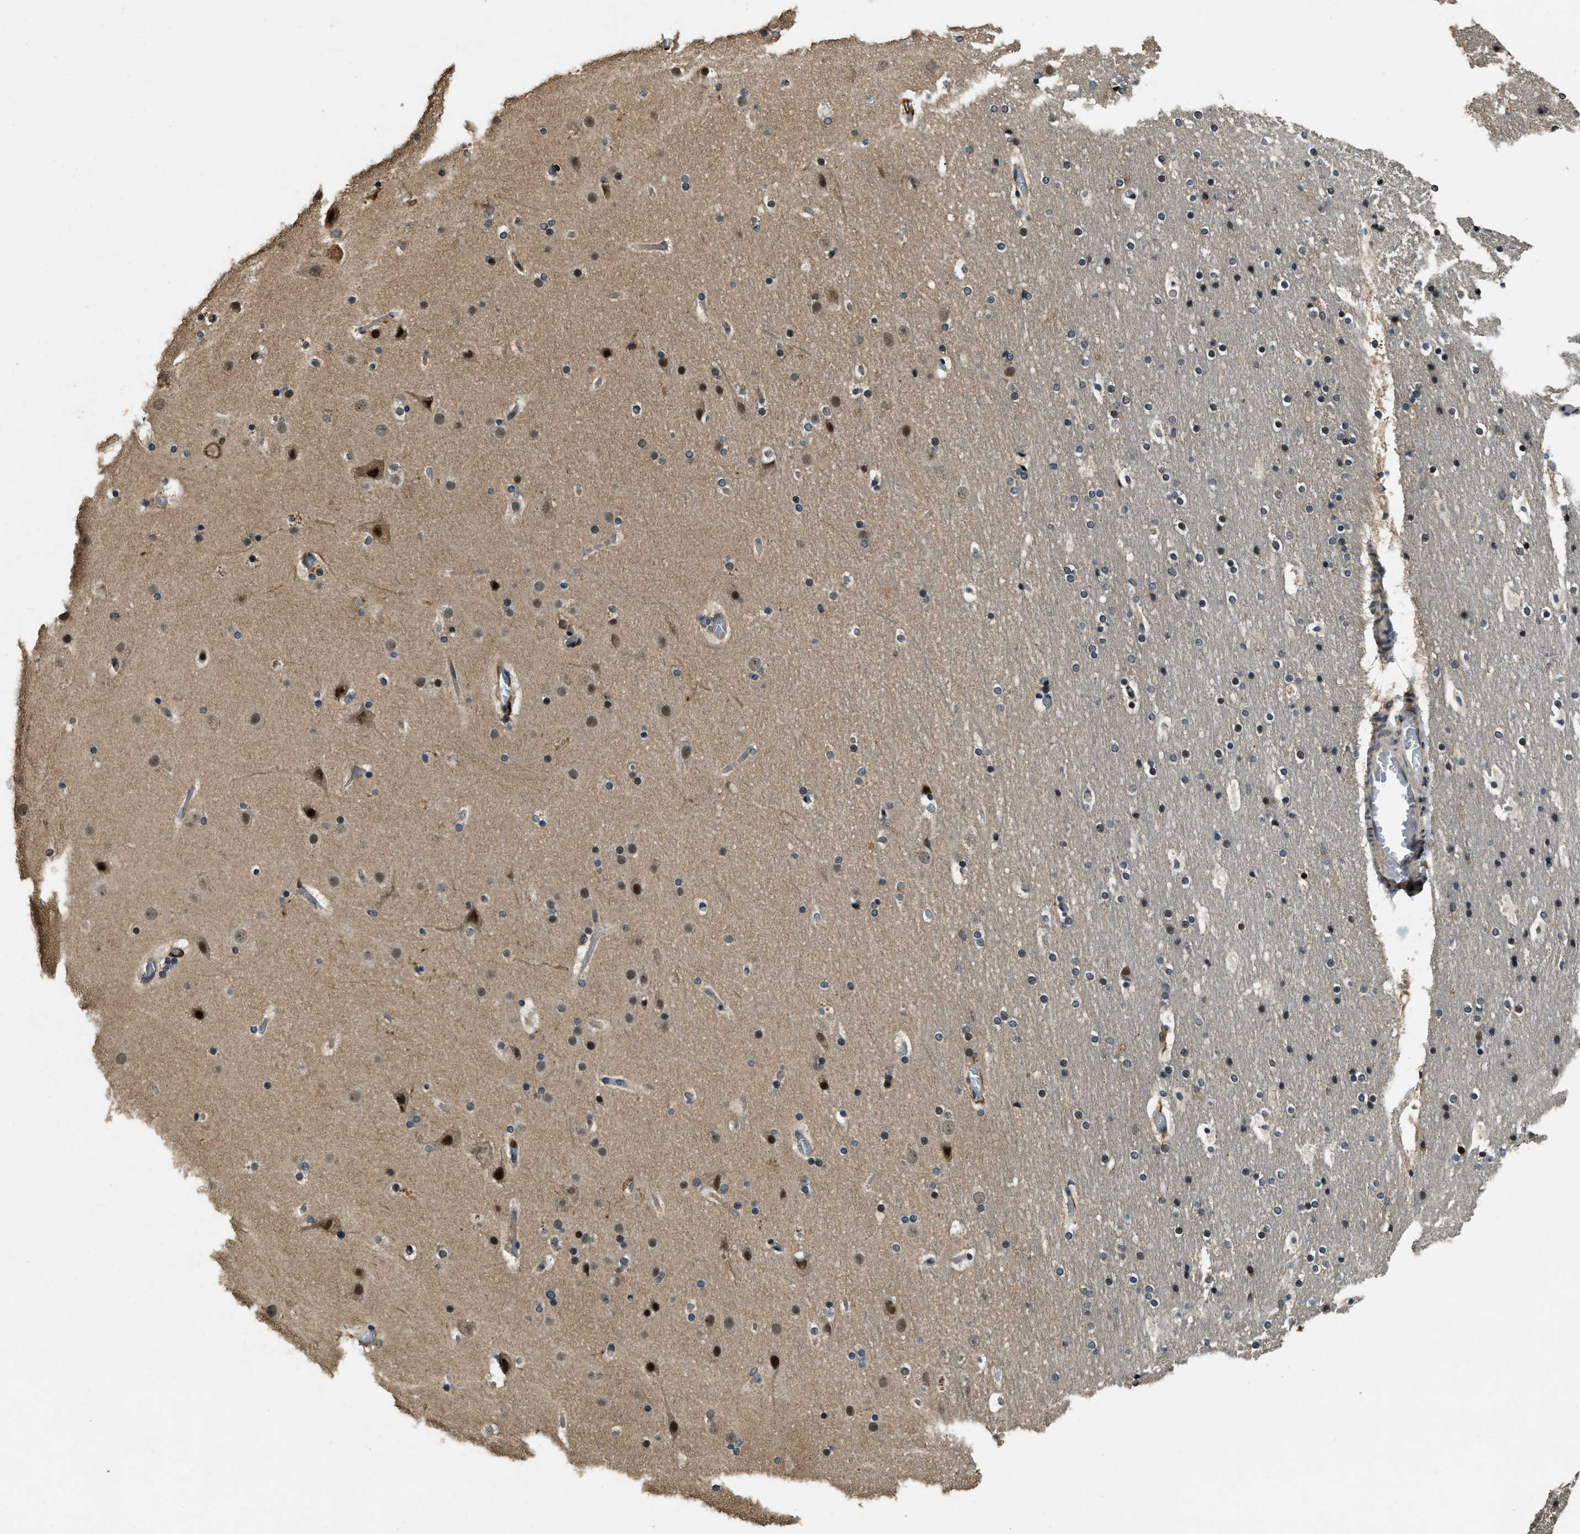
{"staining": {"intensity": "moderate", "quantity": ">75%", "location": "cytoplasmic/membranous,nuclear"}, "tissue": "cerebral cortex", "cell_type": "Endothelial cells", "image_type": "normal", "snomed": [{"axis": "morphology", "description": "Normal tissue, NOS"}, {"axis": "topography", "description": "Cerebral cortex"}], "caption": "A brown stain highlights moderate cytoplasmic/membranous,nuclear positivity of a protein in endothelial cells of normal cerebral cortex.", "gene": "RNF141", "patient": {"sex": "male", "age": 57}}